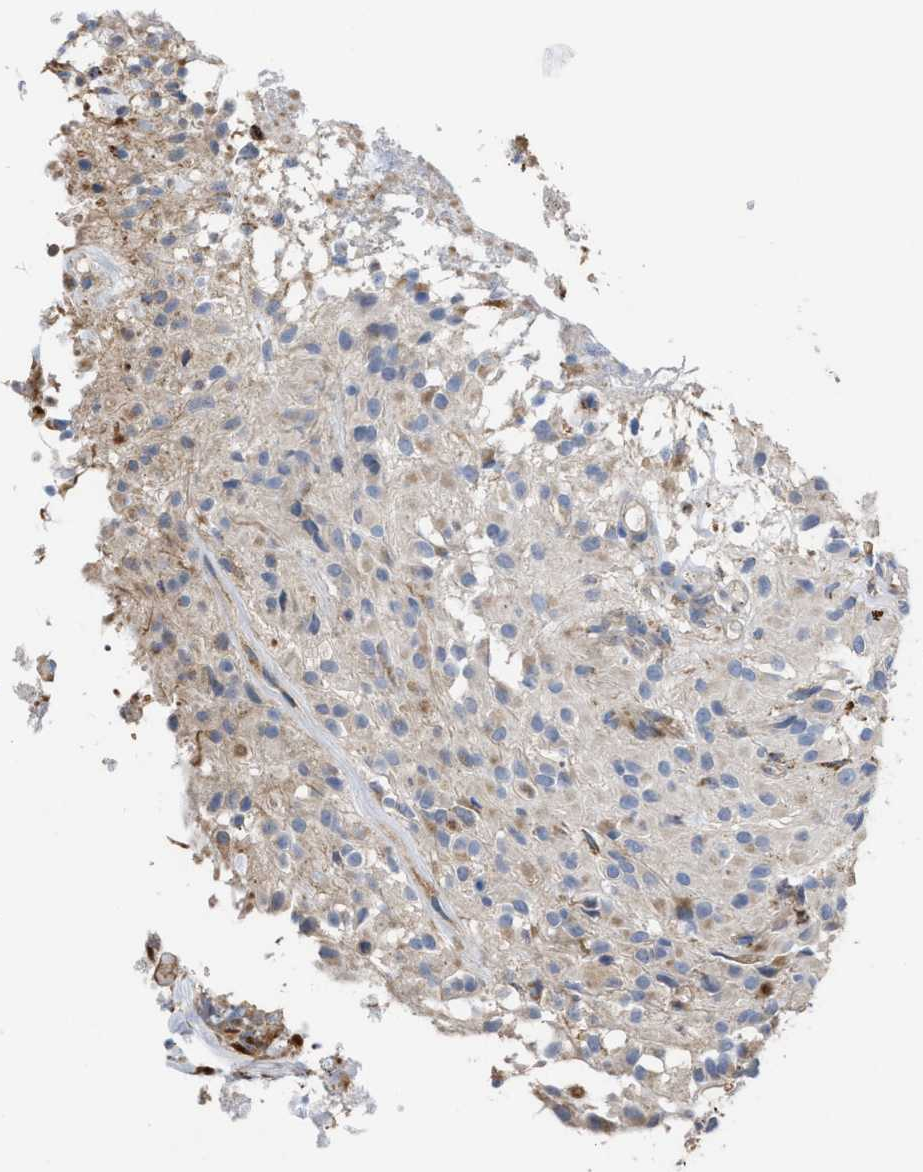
{"staining": {"intensity": "weak", "quantity": "<25%", "location": "cytoplasmic/membranous"}, "tissue": "glioma", "cell_type": "Tumor cells", "image_type": "cancer", "snomed": [{"axis": "morphology", "description": "Glioma, malignant, High grade"}, {"axis": "topography", "description": "Brain"}], "caption": "An image of human glioma is negative for staining in tumor cells. (DAB IHC, high magnification).", "gene": "AK2", "patient": {"sex": "female", "age": 59}}